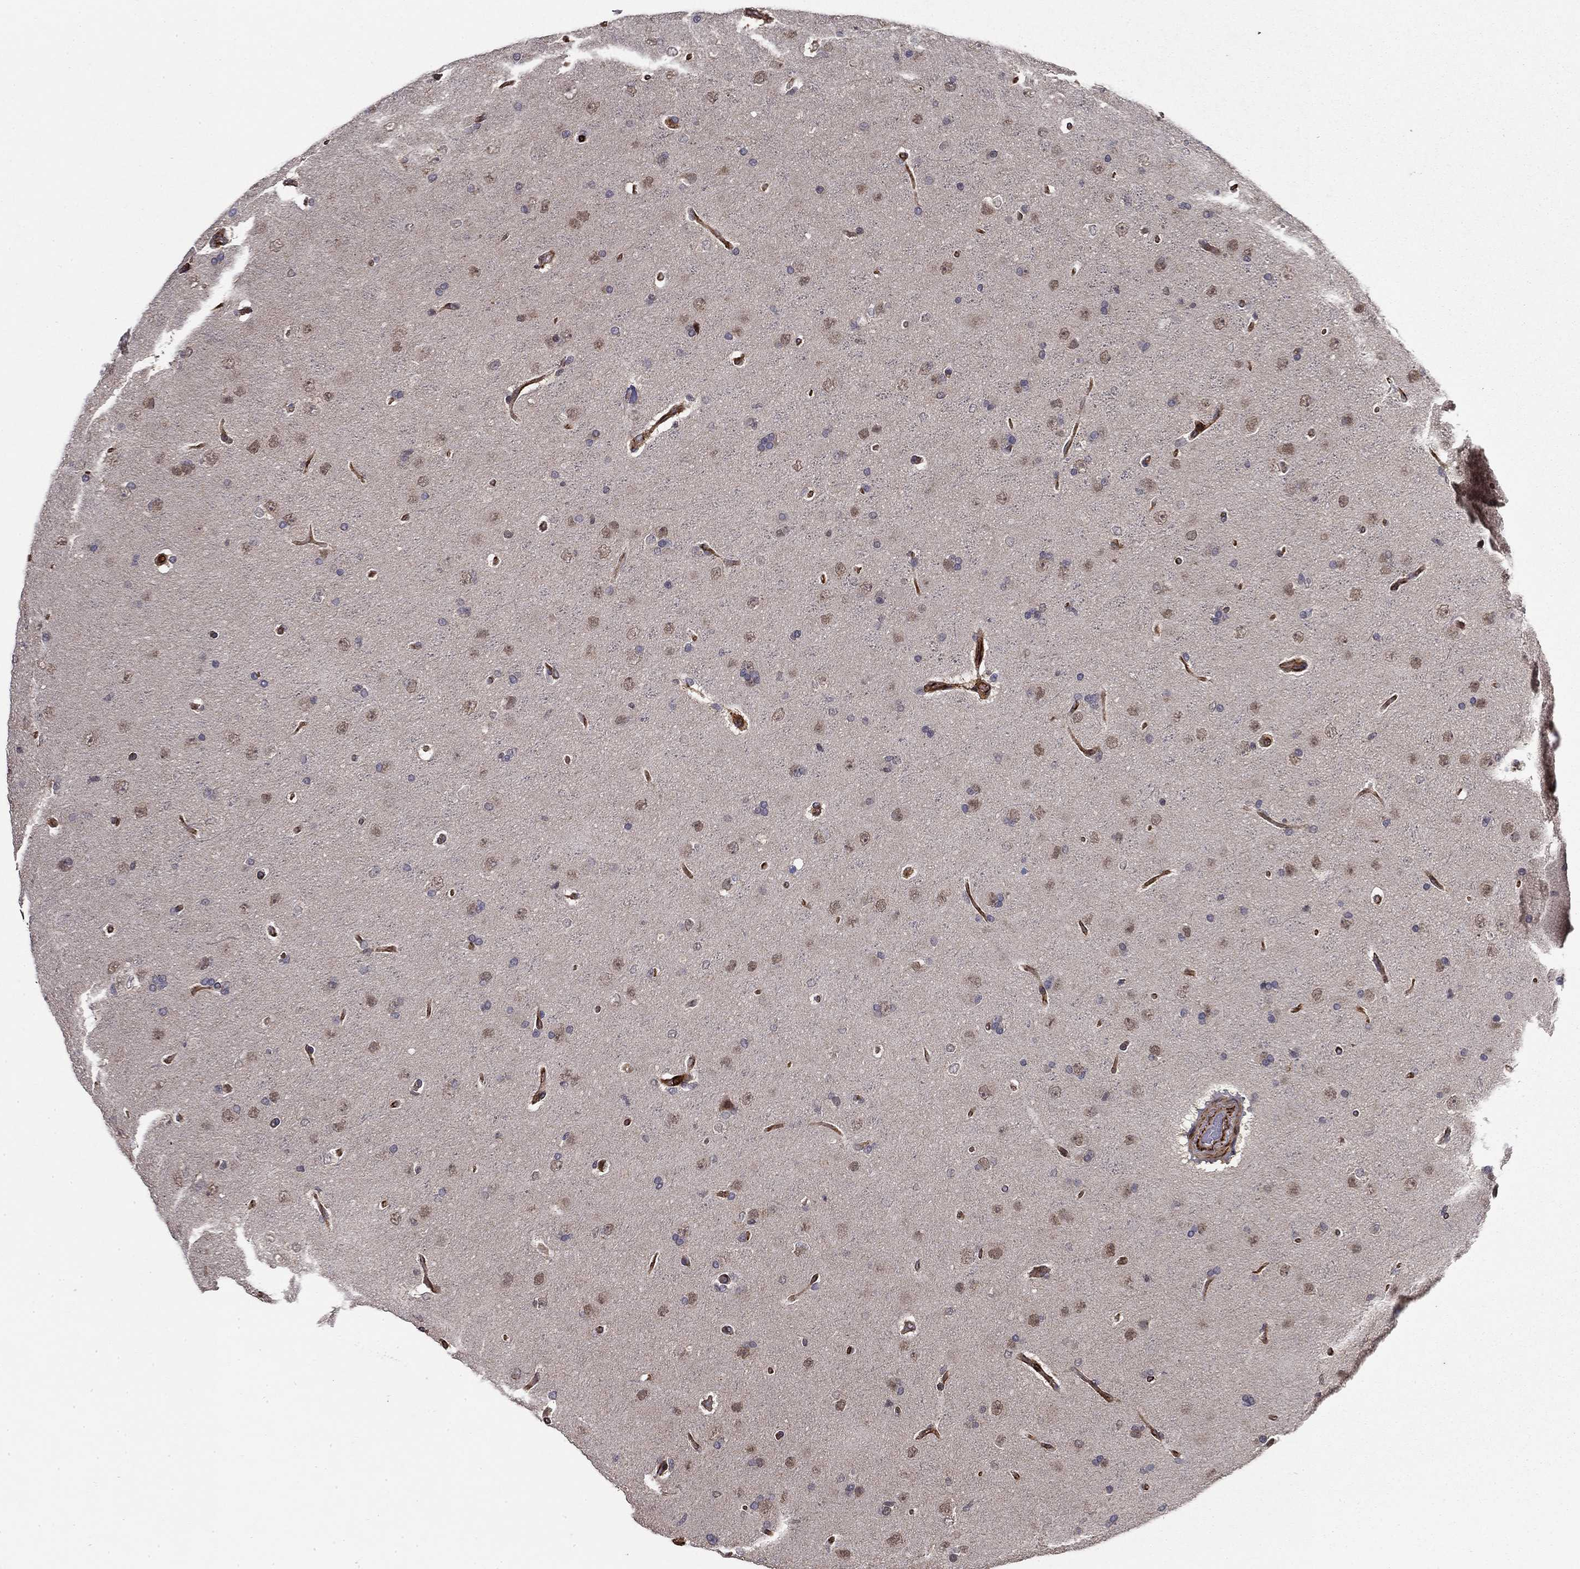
{"staining": {"intensity": "weak", "quantity": "<25%", "location": "nuclear"}, "tissue": "glioma", "cell_type": "Tumor cells", "image_type": "cancer", "snomed": [{"axis": "morphology", "description": "Glioma, malignant, NOS"}, {"axis": "topography", "description": "Cerebral cortex"}], "caption": "DAB immunohistochemical staining of human glioma (malignant) shows no significant staining in tumor cells.", "gene": "ADM", "patient": {"sex": "male", "age": 58}}